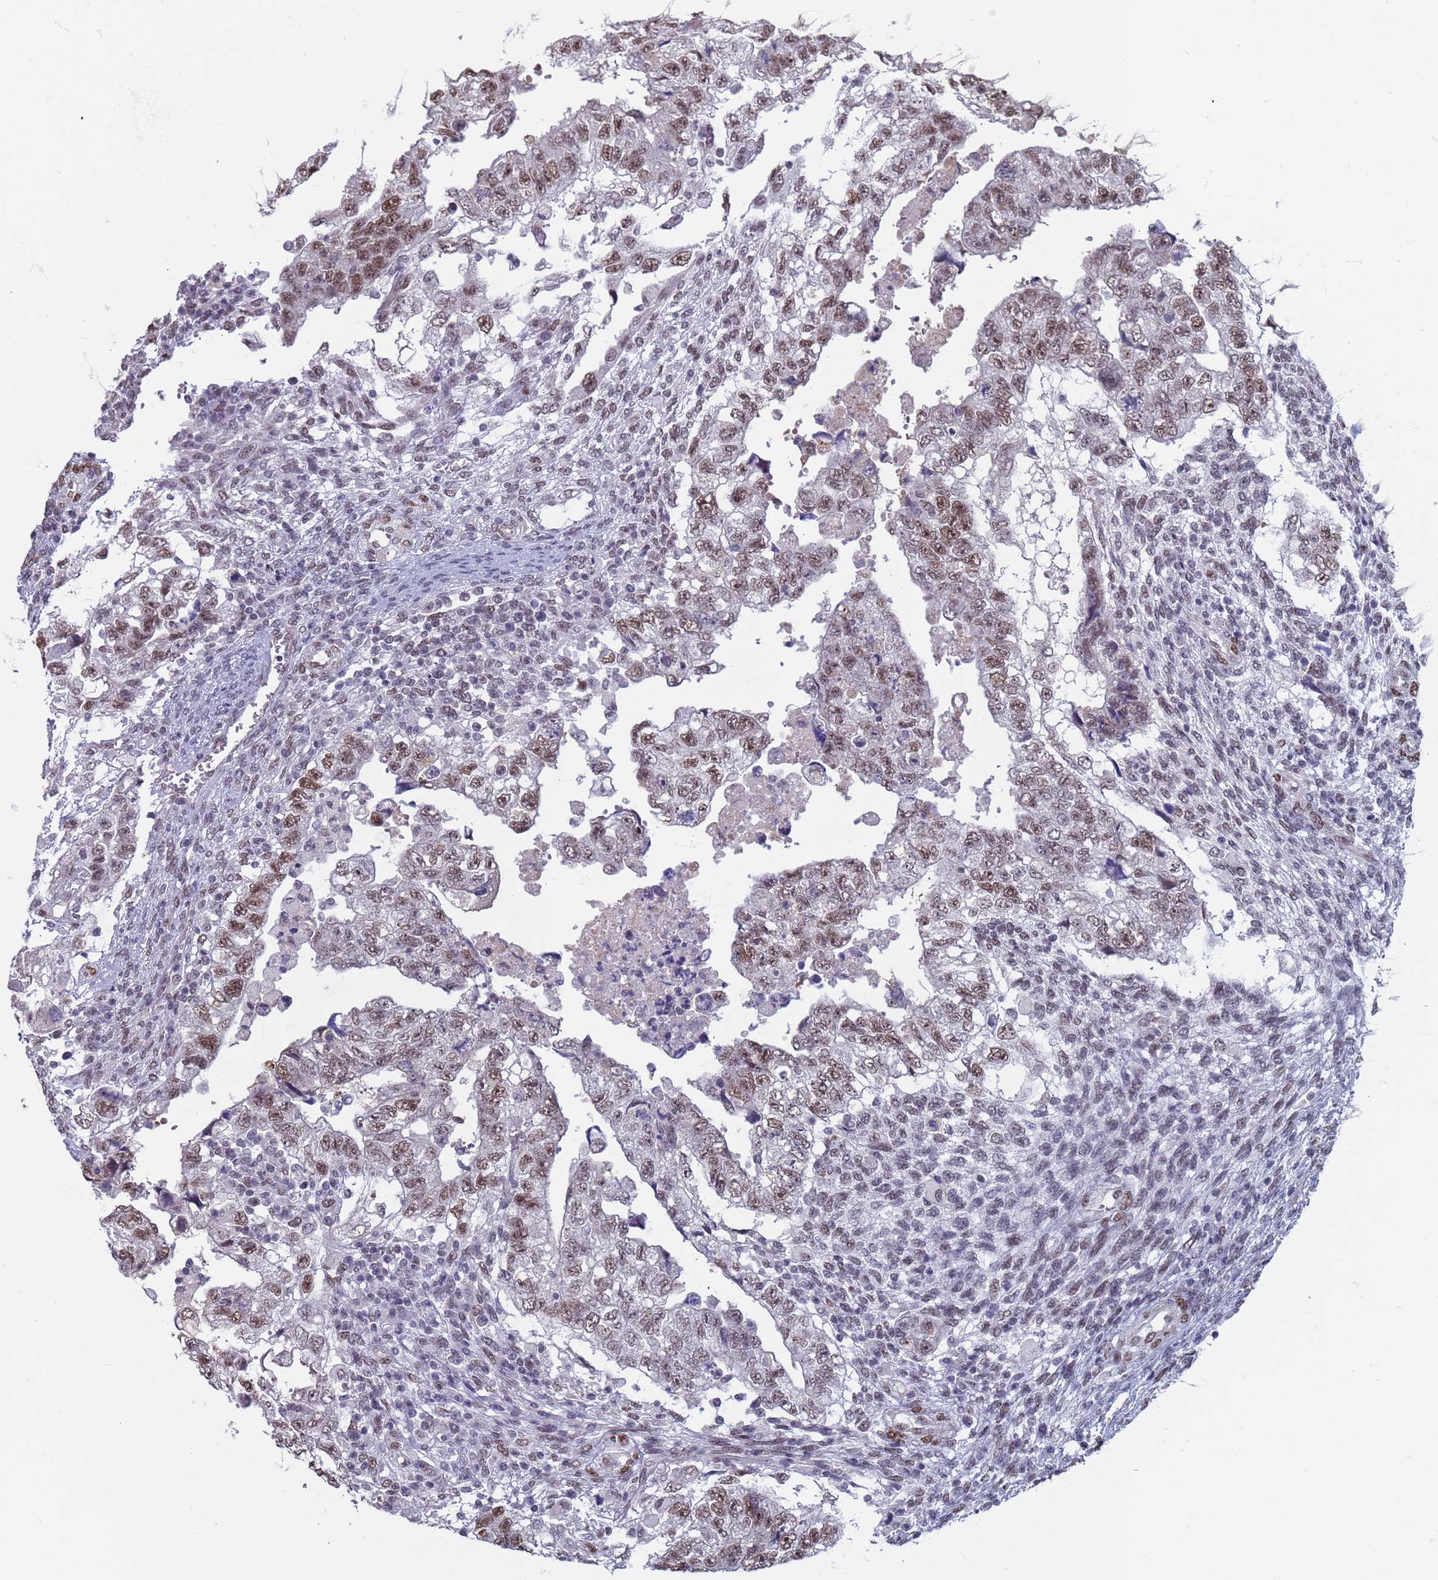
{"staining": {"intensity": "moderate", "quantity": ">75%", "location": "nuclear"}, "tissue": "testis cancer", "cell_type": "Tumor cells", "image_type": "cancer", "snomed": [{"axis": "morphology", "description": "Carcinoma, Embryonal, NOS"}, {"axis": "topography", "description": "Testis"}], "caption": "IHC photomicrograph of neoplastic tissue: human testis embryonal carcinoma stained using immunohistochemistry (IHC) exhibits medium levels of moderate protein expression localized specifically in the nuclear of tumor cells, appearing as a nuclear brown color.", "gene": "SAE1", "patient": {"sex": "male", "age": 36}}